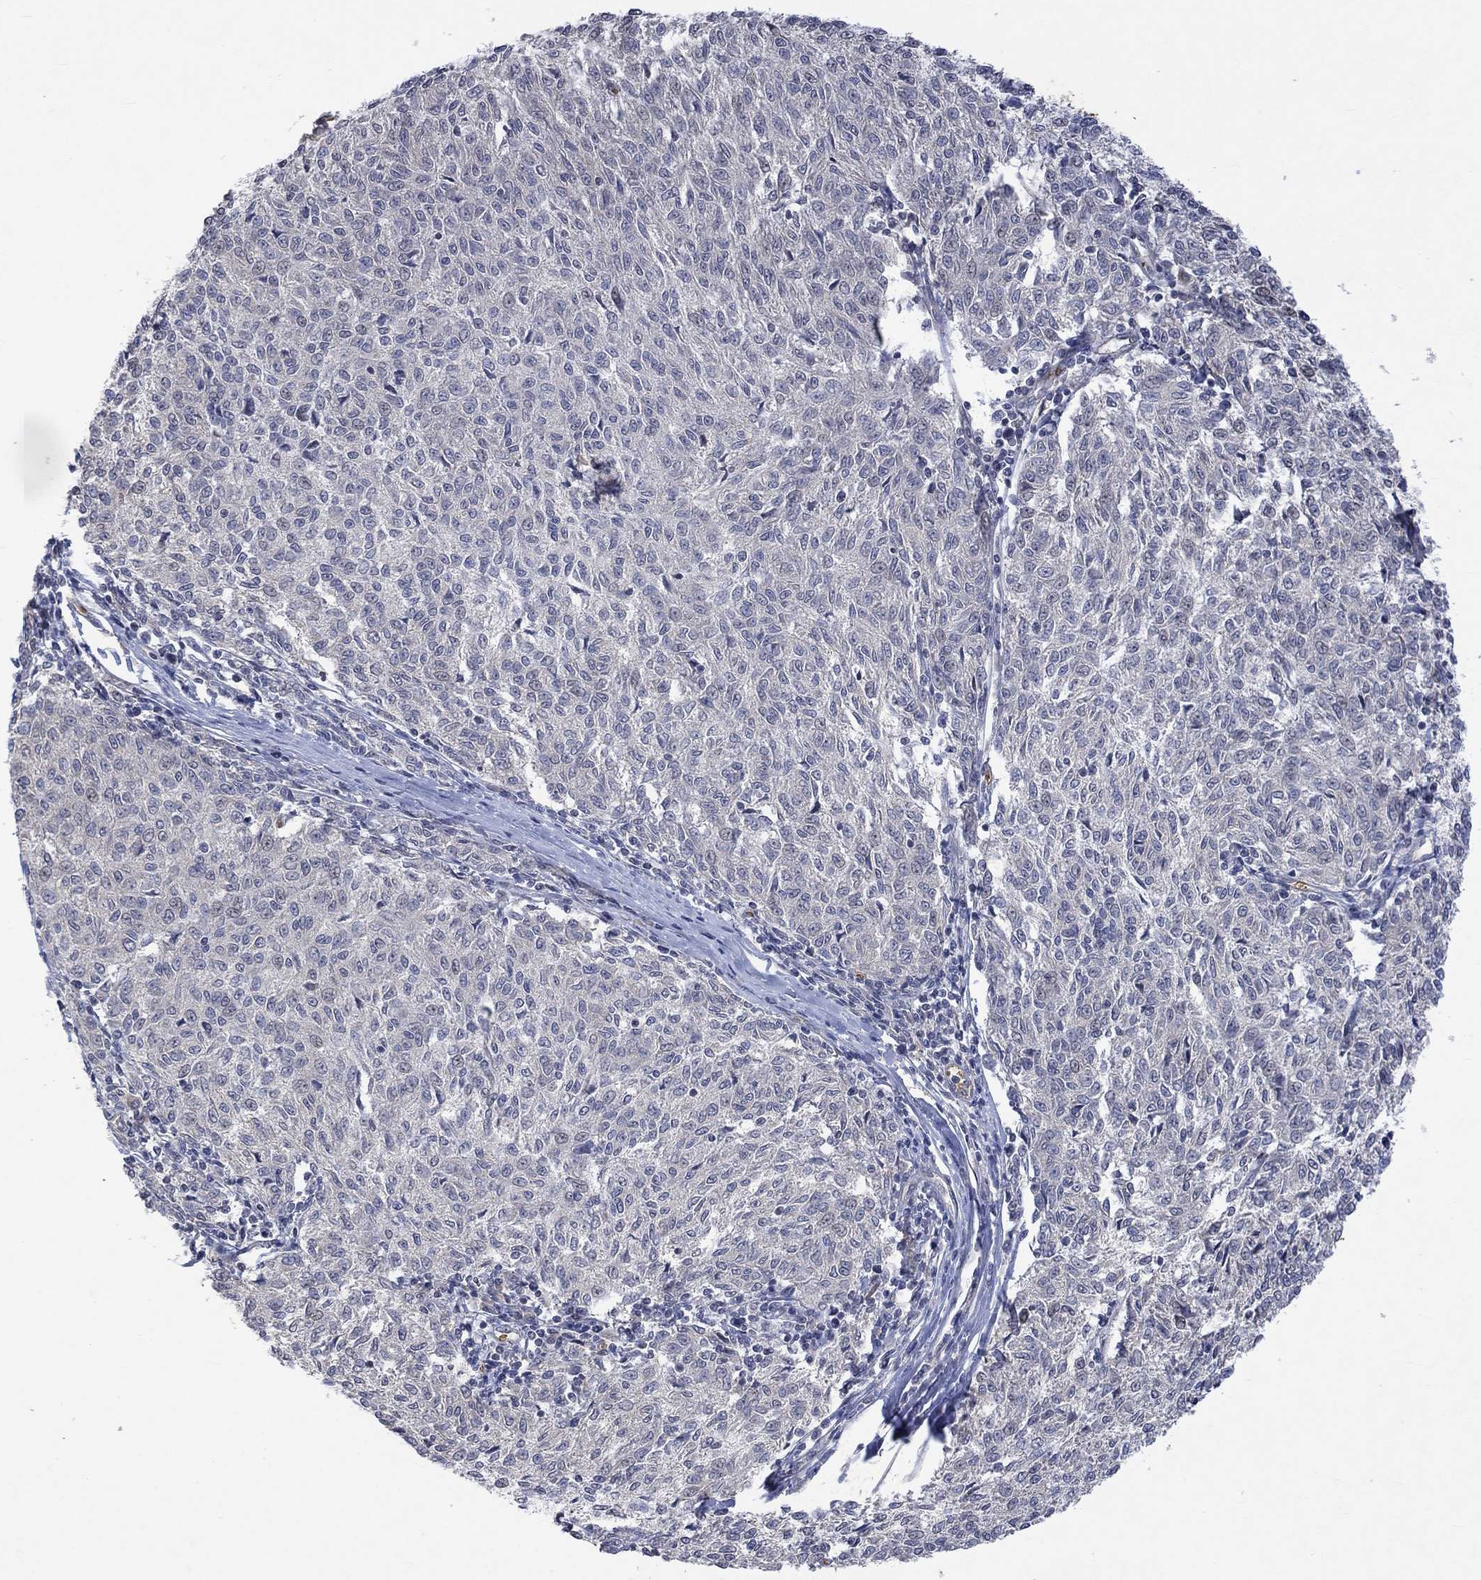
{"staining": {"intensity": "negative", "quantity": "none", "location": "none"}, "tissue": "melanoma", "cell_type": "Tumor cells", "image_type": "cancer", "snomed": [{"axis": "morphology", "description": "Malignant melanoma, NOS"}, {"axis": "topography", "description": "Skin"}], "caption": "IHC photomicrograph of human melanoma stained for a protein (brown), which shows no expression in tumor cells.", "gene": "GRIN2D", "patient": {"sex": "female", "age": 72}}